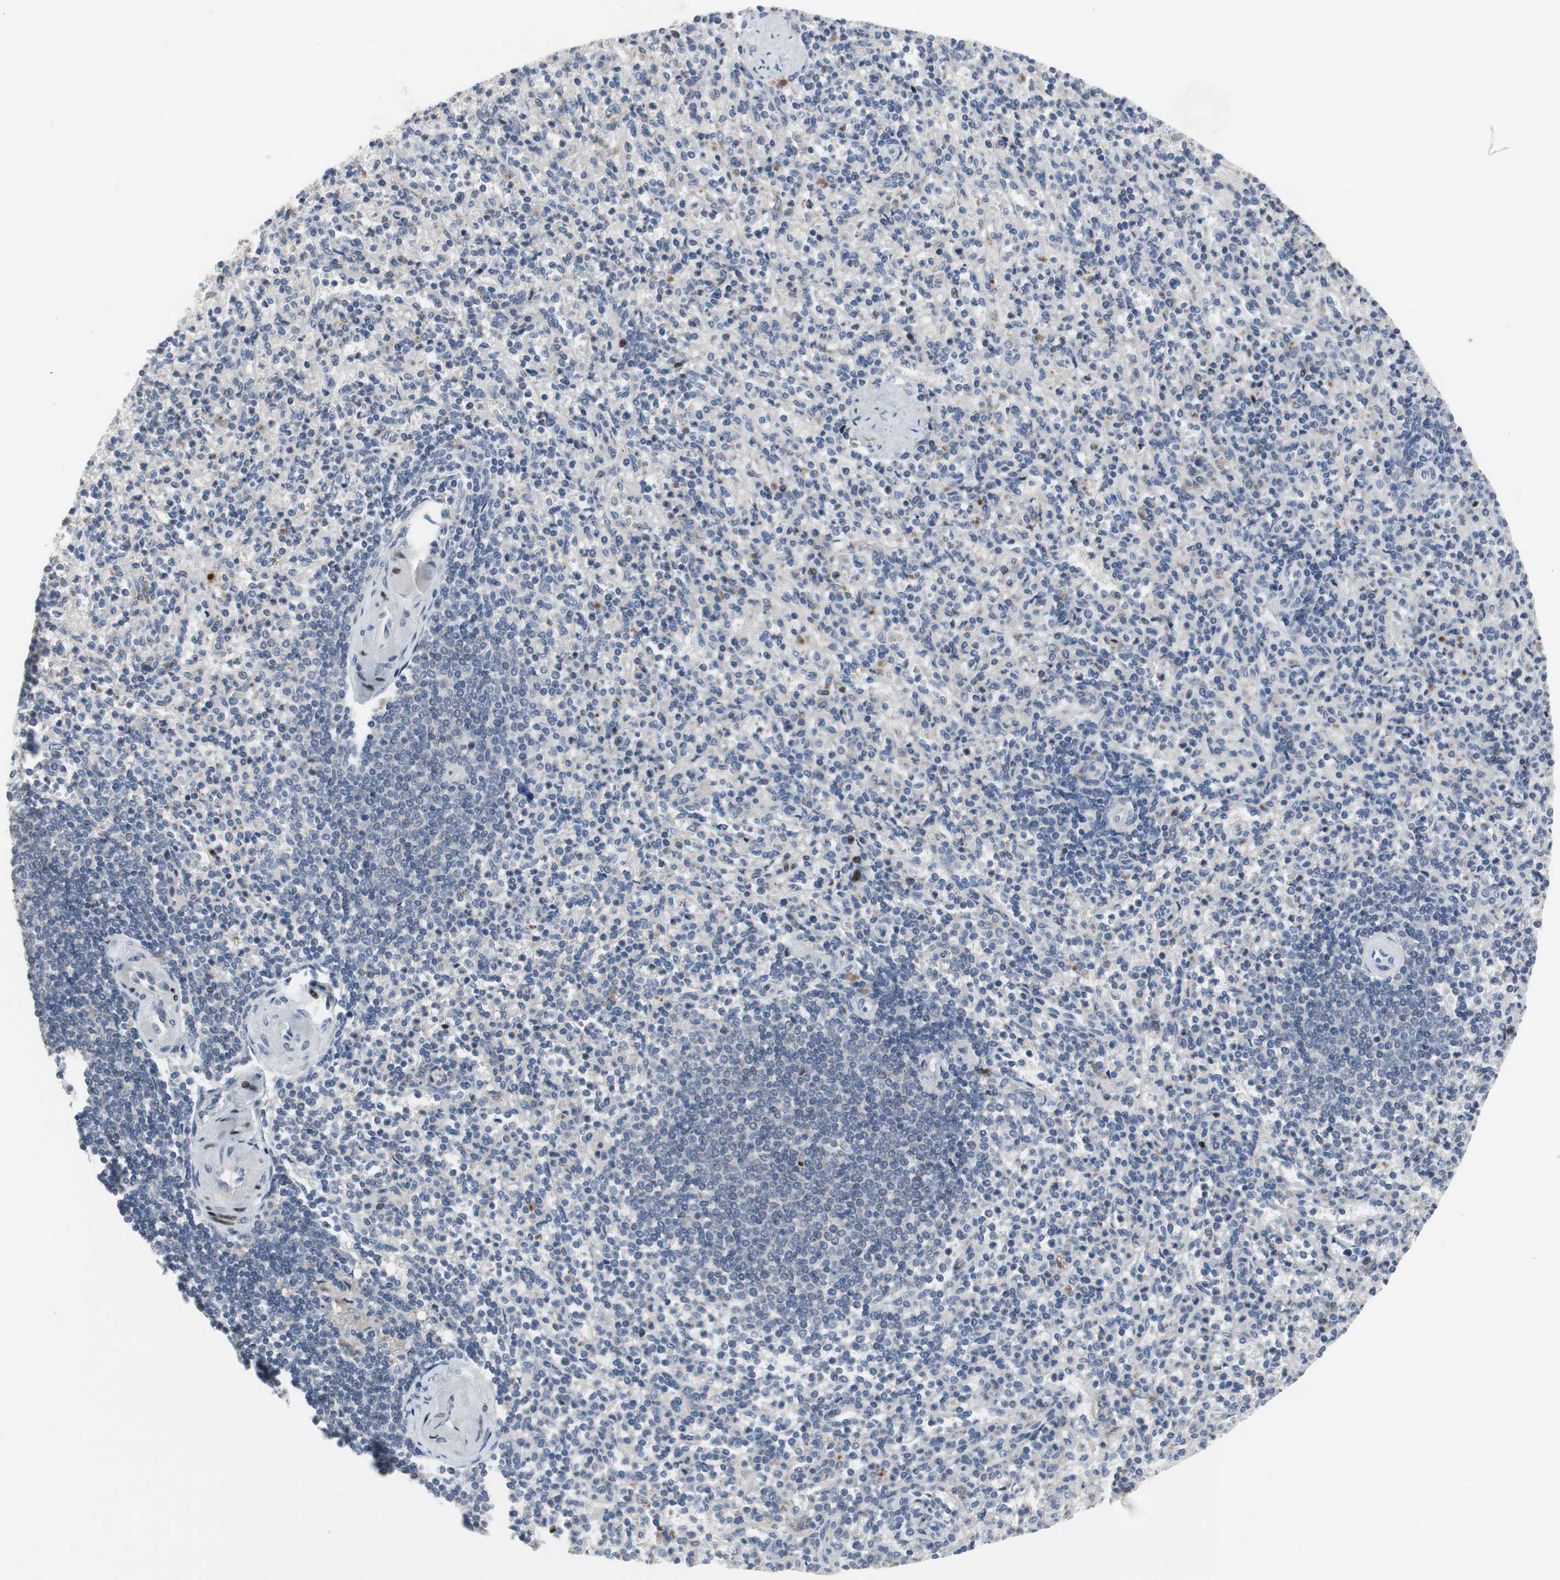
{"staining": {"intensity": "moderate", "quantity": "<25%", "location": "cytoplasmic/membranous"}, "tissue": "spleen", "cell_type": "Cells in red pulp", "image_type": "normal", "snomed": [{"axis": "morphology", "description": "Normal tissue, NOS"}, {"axis": "topography", "description": "Spleen"}], "caption": "Cells in red pulp demonstrate low levels of moderate cytoplasmic/membranous positivity in about <25% of cells in benign spleen. Using DAB (3,3'-diaminobenzidine) (brown) and hematoxylin (blue) stains, captured at high magnification using brightfield microscopy.", "gene": "MUTYH", "patient": {"sex": "female", "age": 74}}